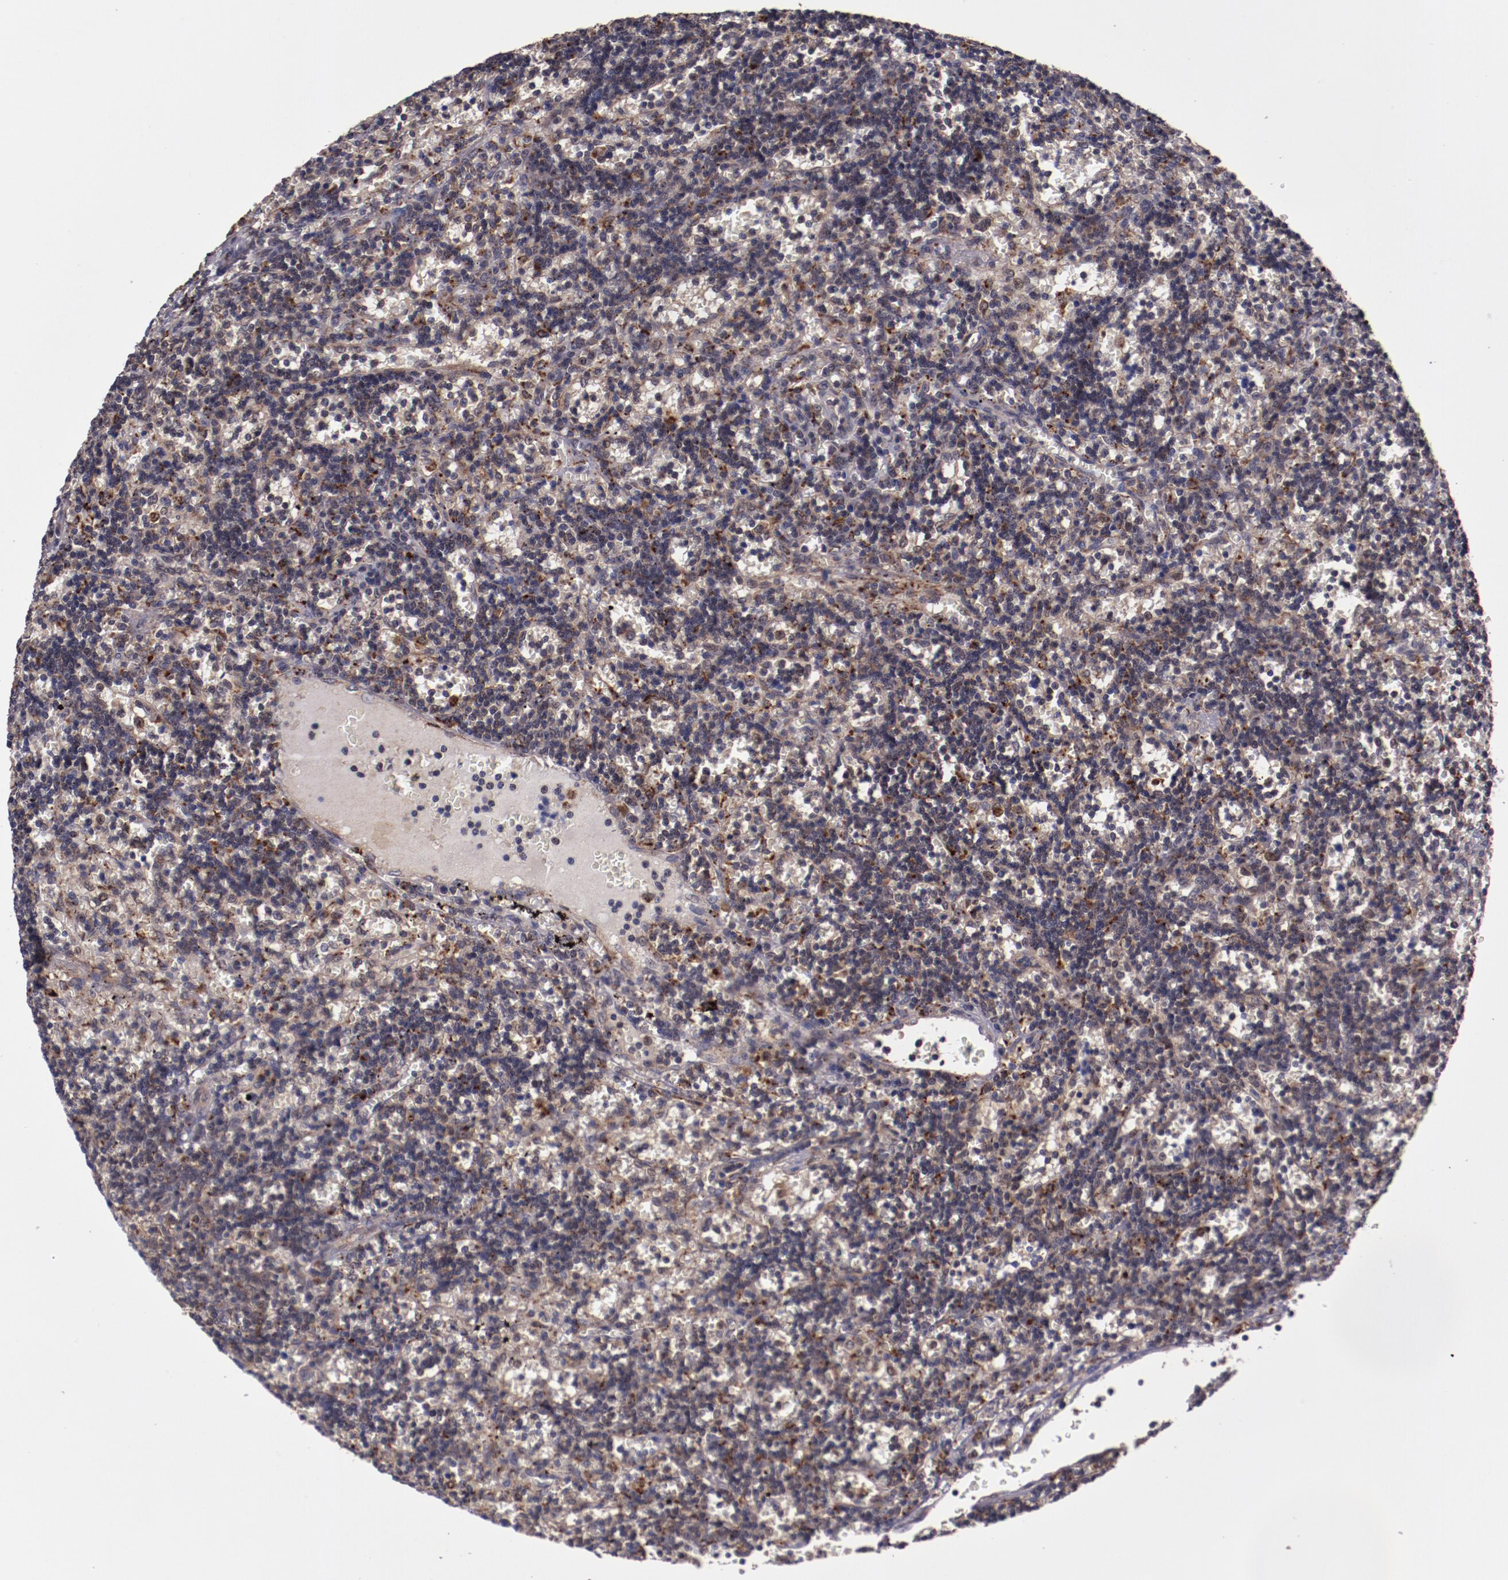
{"staining": {"intensity": "negative", "quantity": "none", "location": "none"}, "tissue": "lymphoma", "cell_type": "Tumor cells", "image_type": "cancer", "snomed": [{"axis": "morphology", "description": "Malignant lymphoma, non-Hodgkin's type, Low grade"}, {"axis": "topography", "description": "Spleen"}], "caption": "There is no significant expression in tumor cells of lymphoma.", "gene": "FTSJ1", "patient": {"sex": "male", "age": 60}}